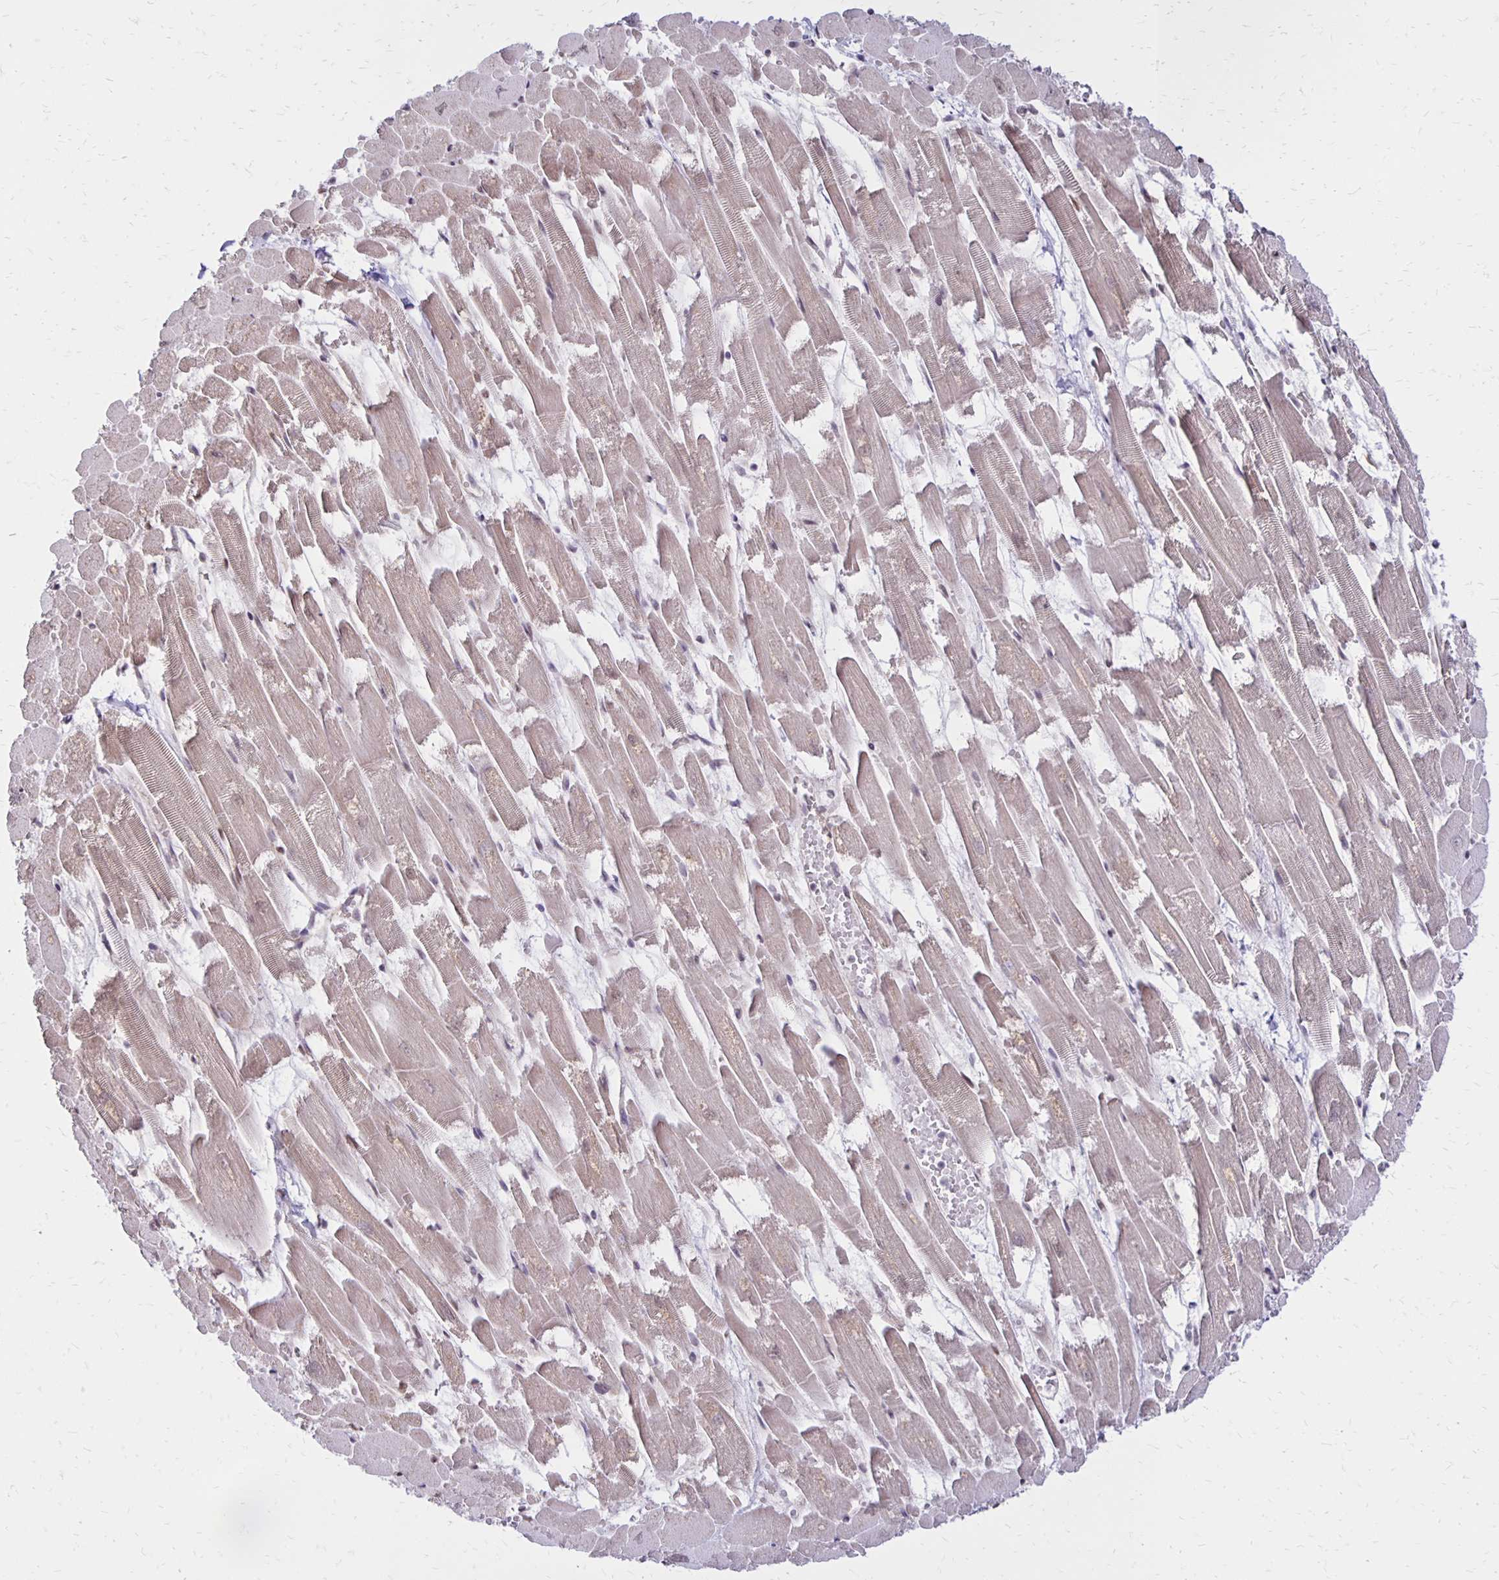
{"staining": {"intensity": "weak", "quantity": ">75%", "location": "cytoplasmic/membranous,nuclear"}, "tissue": "heart muscle", "cell_type": "Cardiomyocytes", "image_type": "normal", "snomed": [{"axis": "morphology", "description": "Normal tissue, NOS"}, {"axis": "topography", "description": "Heart"}], "caption": "Heart muscle was stained to show a protein in brown. There is low levels of weak cytoplasmic/membranous,nuclear positivity in about >75% of cardiomyocytes. The protein is shown in brown color, while the nuclei are stained blue.", "gene": "DDB2", "patient": {"sex": "female", "age": 52}}